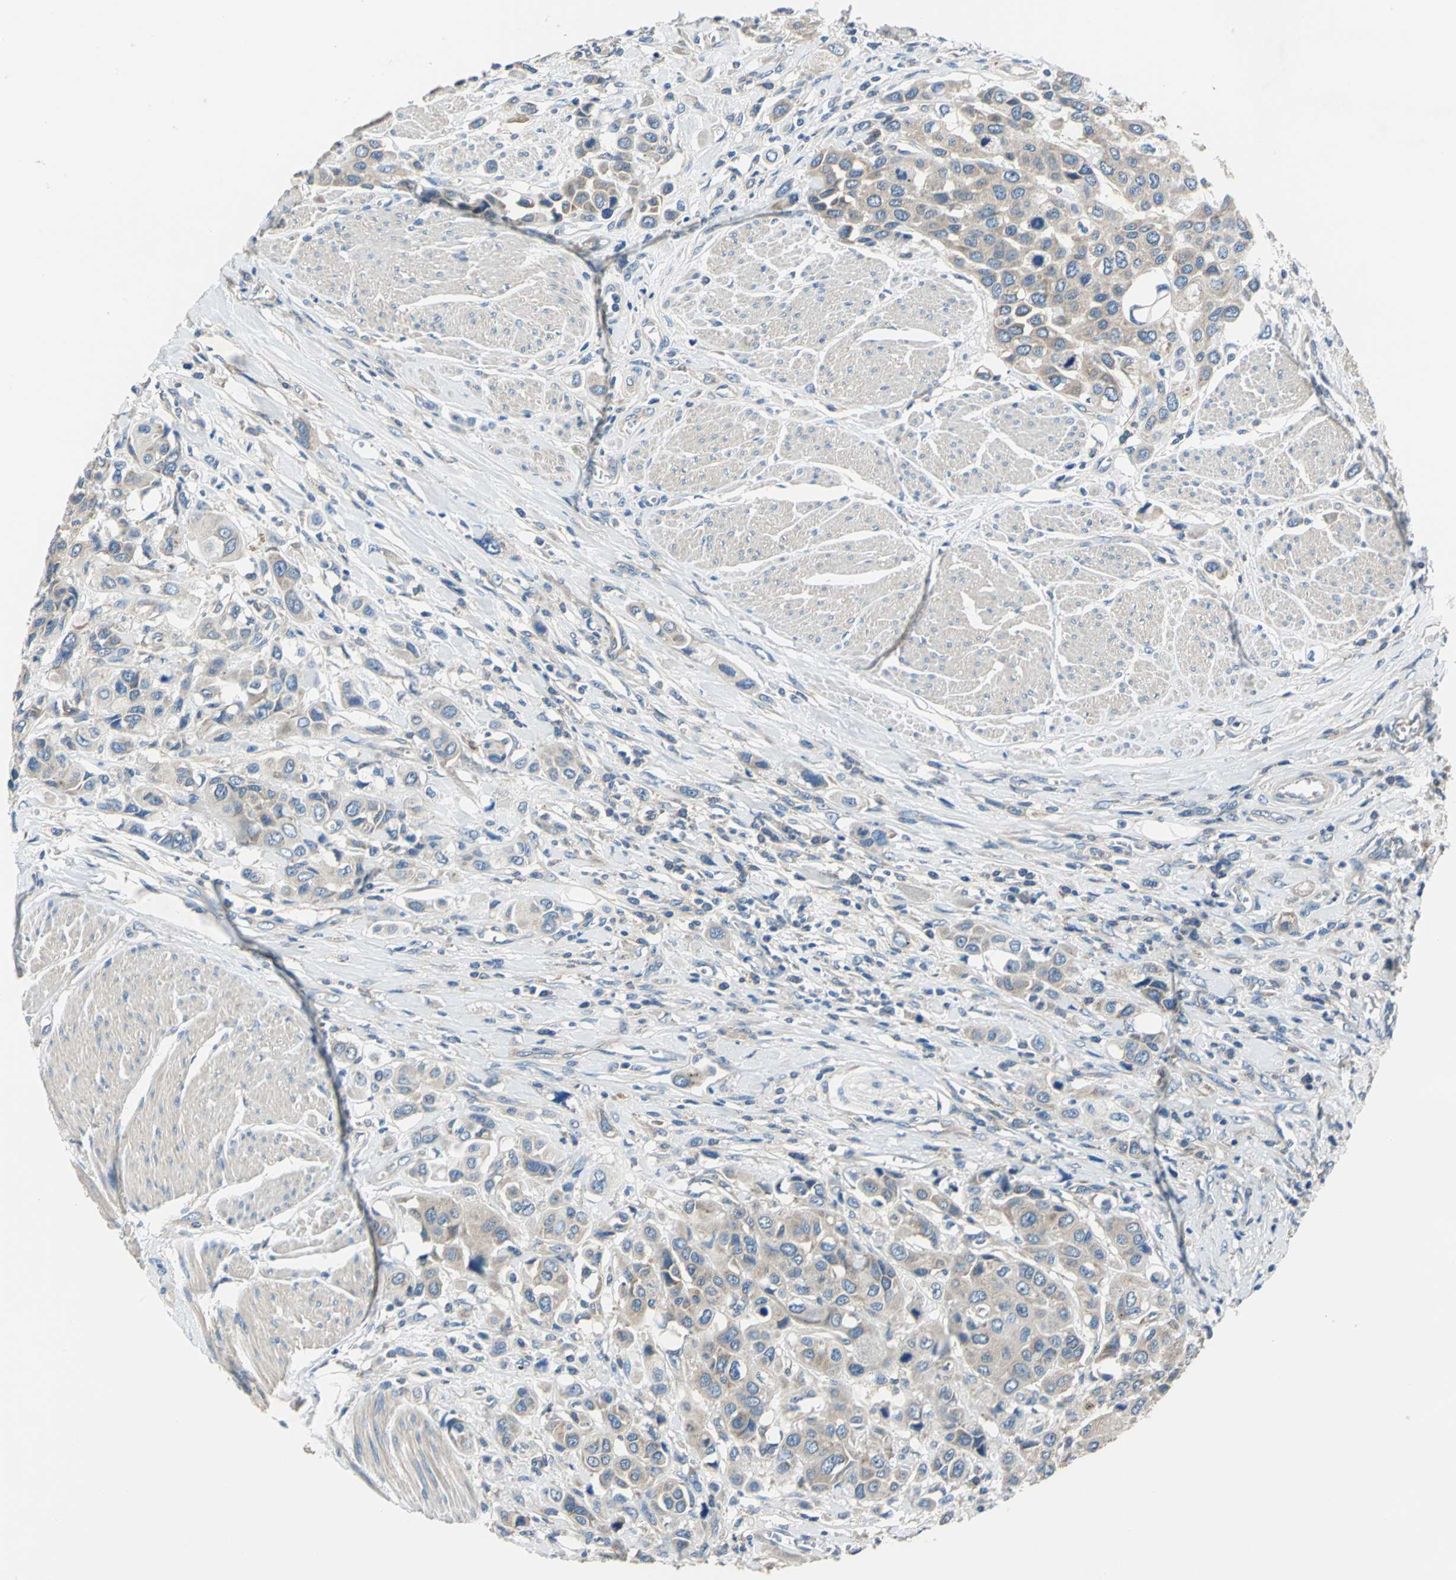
{"staining": {"intensity": "weak", "quantity": ">75%", "location": "cytoplasmic/membranous"}, "tissue": "urothelial cancer", "cell_type": "Tumor cells", "image_type": "cancer", "snomed": [{"axis": "morphology", "description": "Urothelial carcinoma, High grade"}, {"axis": "topography", "description": "Urinary bladder"}], "caption": "This histopathology image shows immunohistochemistry (IHC) staining of human urothelial carcinoma (high-grade), with low weak cytoplasmic/membranous positivity in approximately >75% of tumor cells.", "gene": "DDX3Y", "patient": {"sex": "male", "age": 50}}